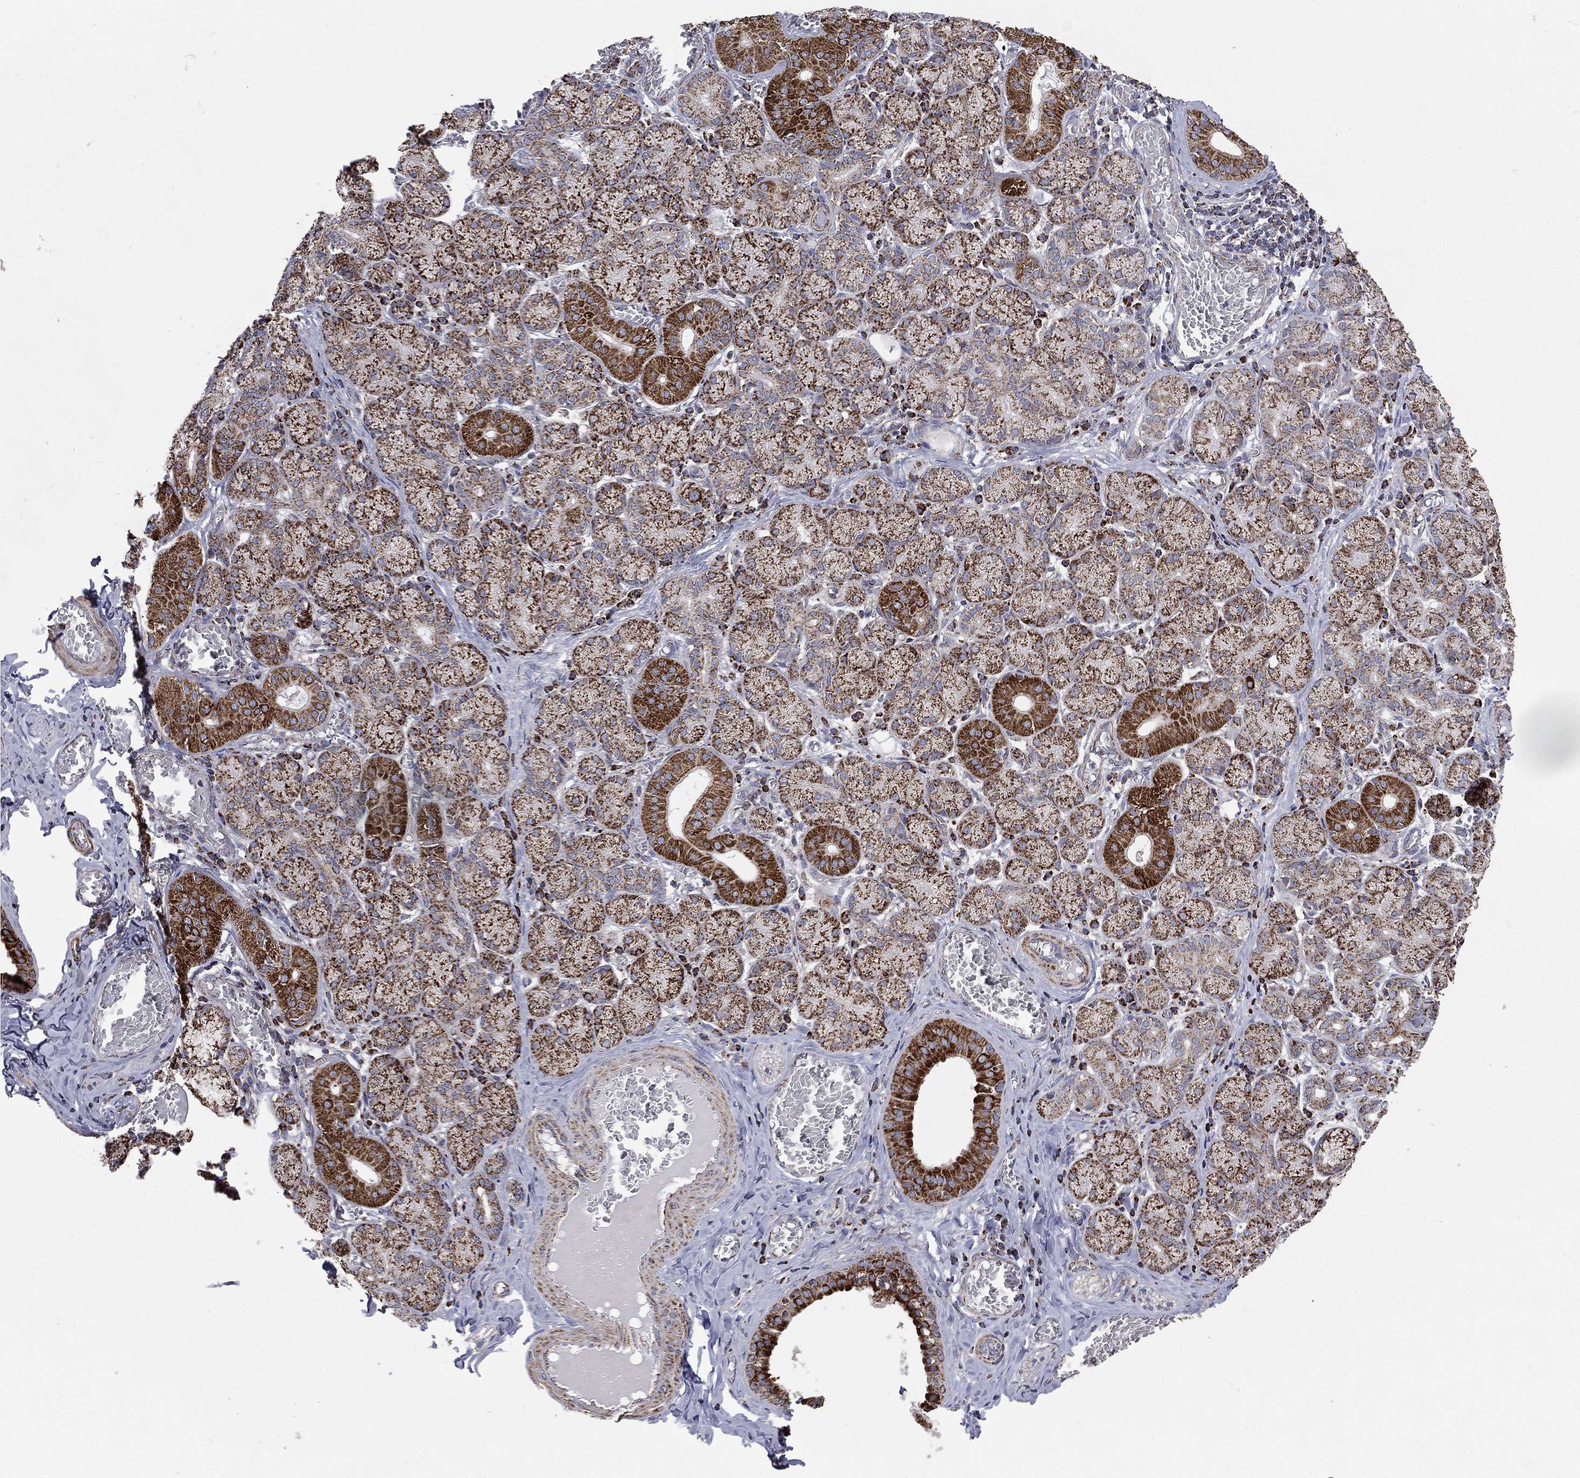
{"staining": {"intensity": "strong", "quantity": "25%-75%", "location": "cytoplasmic/membranous"}, "tissue": "salivary gland", "cell_type": "Glandular cells", "image_type": "normal", "snomed": [{"axis": "morphology", "description": "Normal tissue, NOS"}, {"axis": "topography", "description": "Salivary gland"}, {"axis": "topography", "description": "Peripheral nerve tissue"}], "caption": "Immunohistochemistry (IHC) staining of benign salivary gland, which shows high levels of strong cytoplasmic/membranous staining in approximately 25%-75% of glandular cells indicating strong cytoplasmic/membranous protein positivity. The staining was performed using DAB (3,3'-diaminobenzidine) (brown) for protein detection and nuclei were counterstained in hematoxylin (blue).", "gene": "GOT2", "patient": {"sex": "female", "age": 24}}